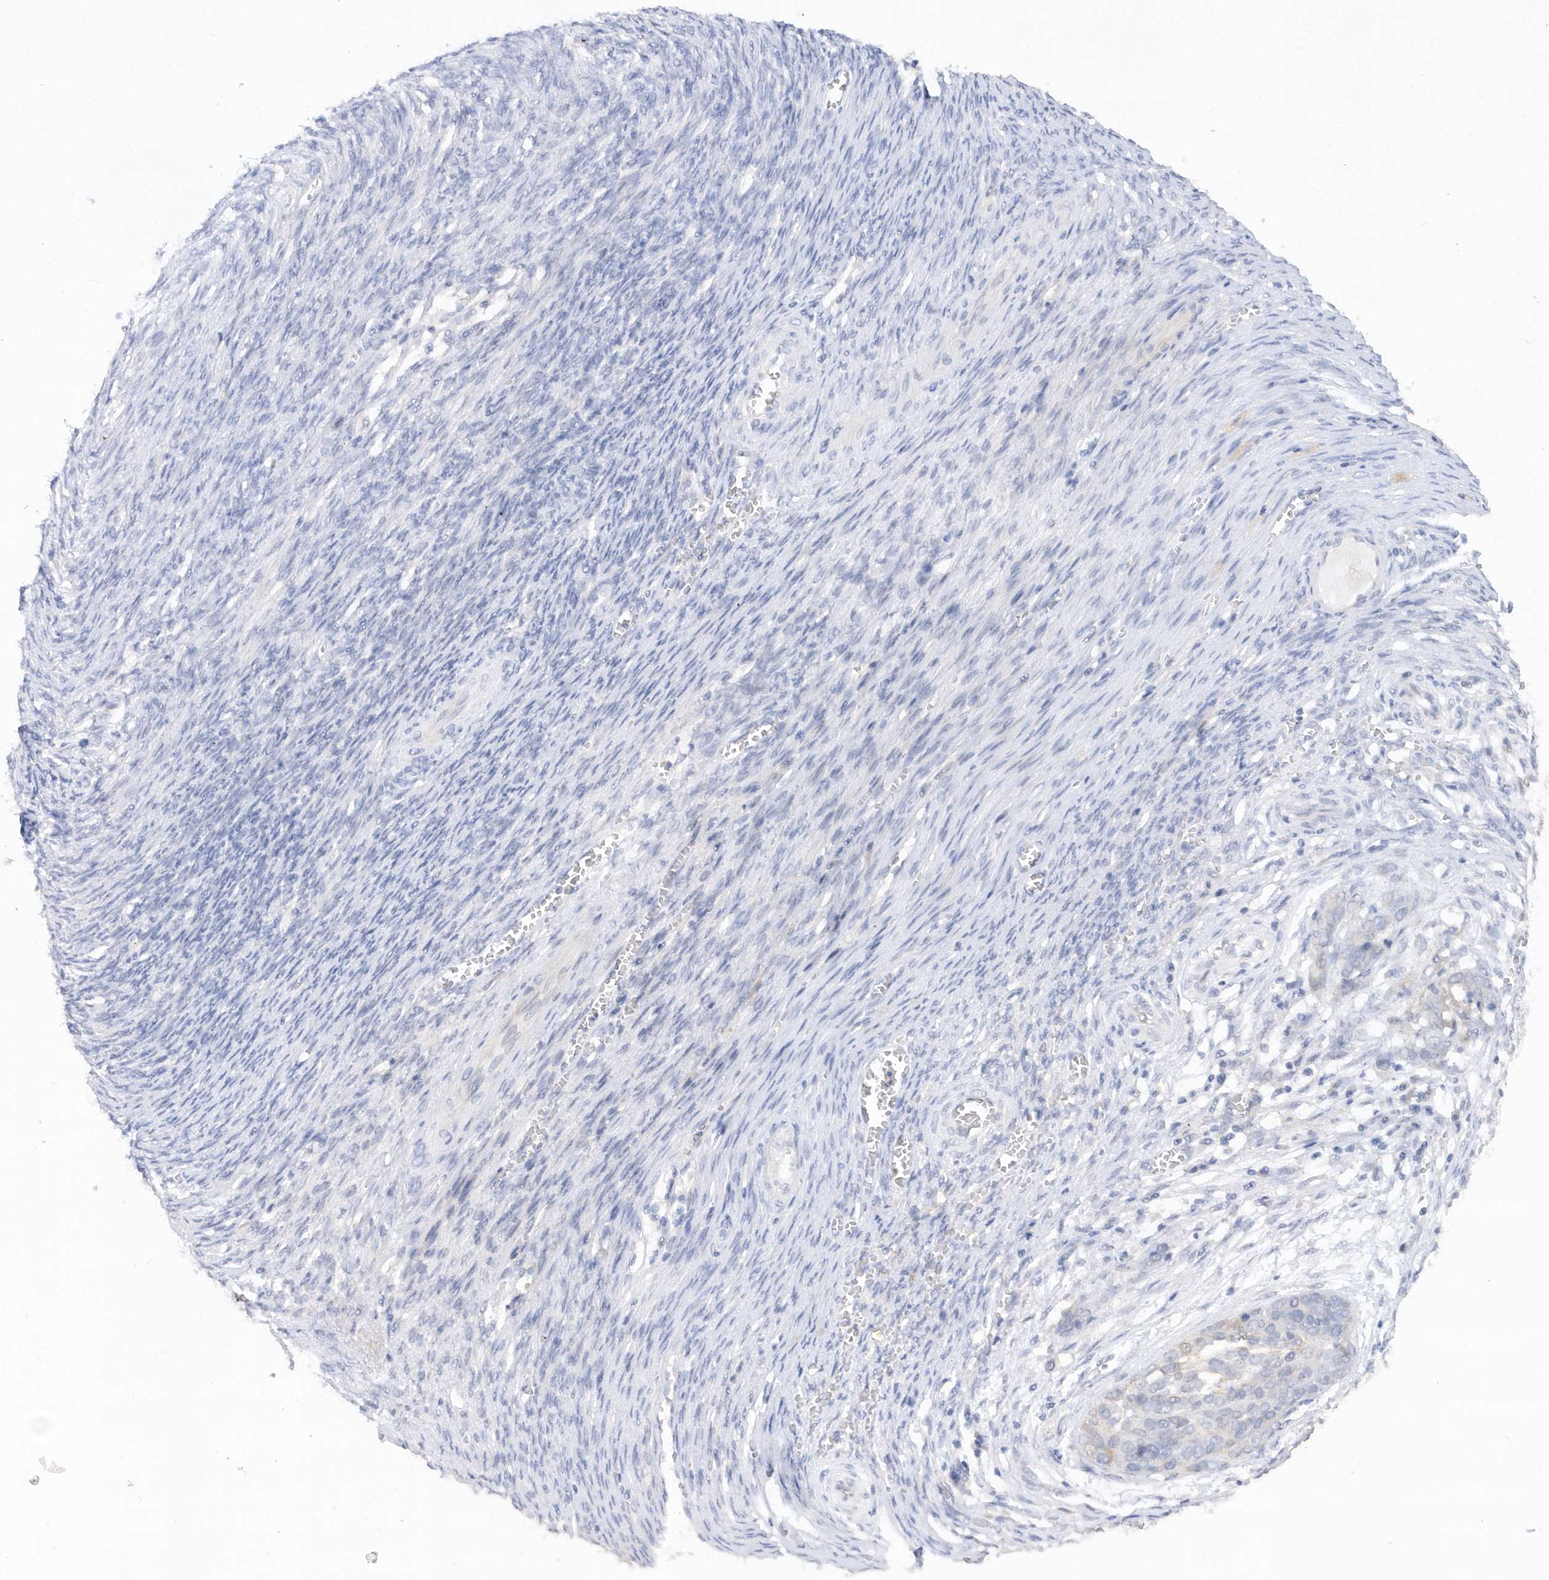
{"staining": {"intensity": "negative", "quantity": "none", "location": "none"}, "tissue": "ovarian cancer", "cell_type": "Tumor cells", "image_type": "cancer", "snomed": [{"axis": "morphology", "description": "Cystadenocarcinoma, serous, NOS"}, {"axis": "topography", "description": "Ovary"}], "caption": "This histopathology image is of ovarian cancer stained with immunohistochemistry to label a protein in brown with the nuclei are counter-stained blue. There is no expression in tumor cells.", "gene": "RPE", "patient": {"sex": "female", "age": 44}}